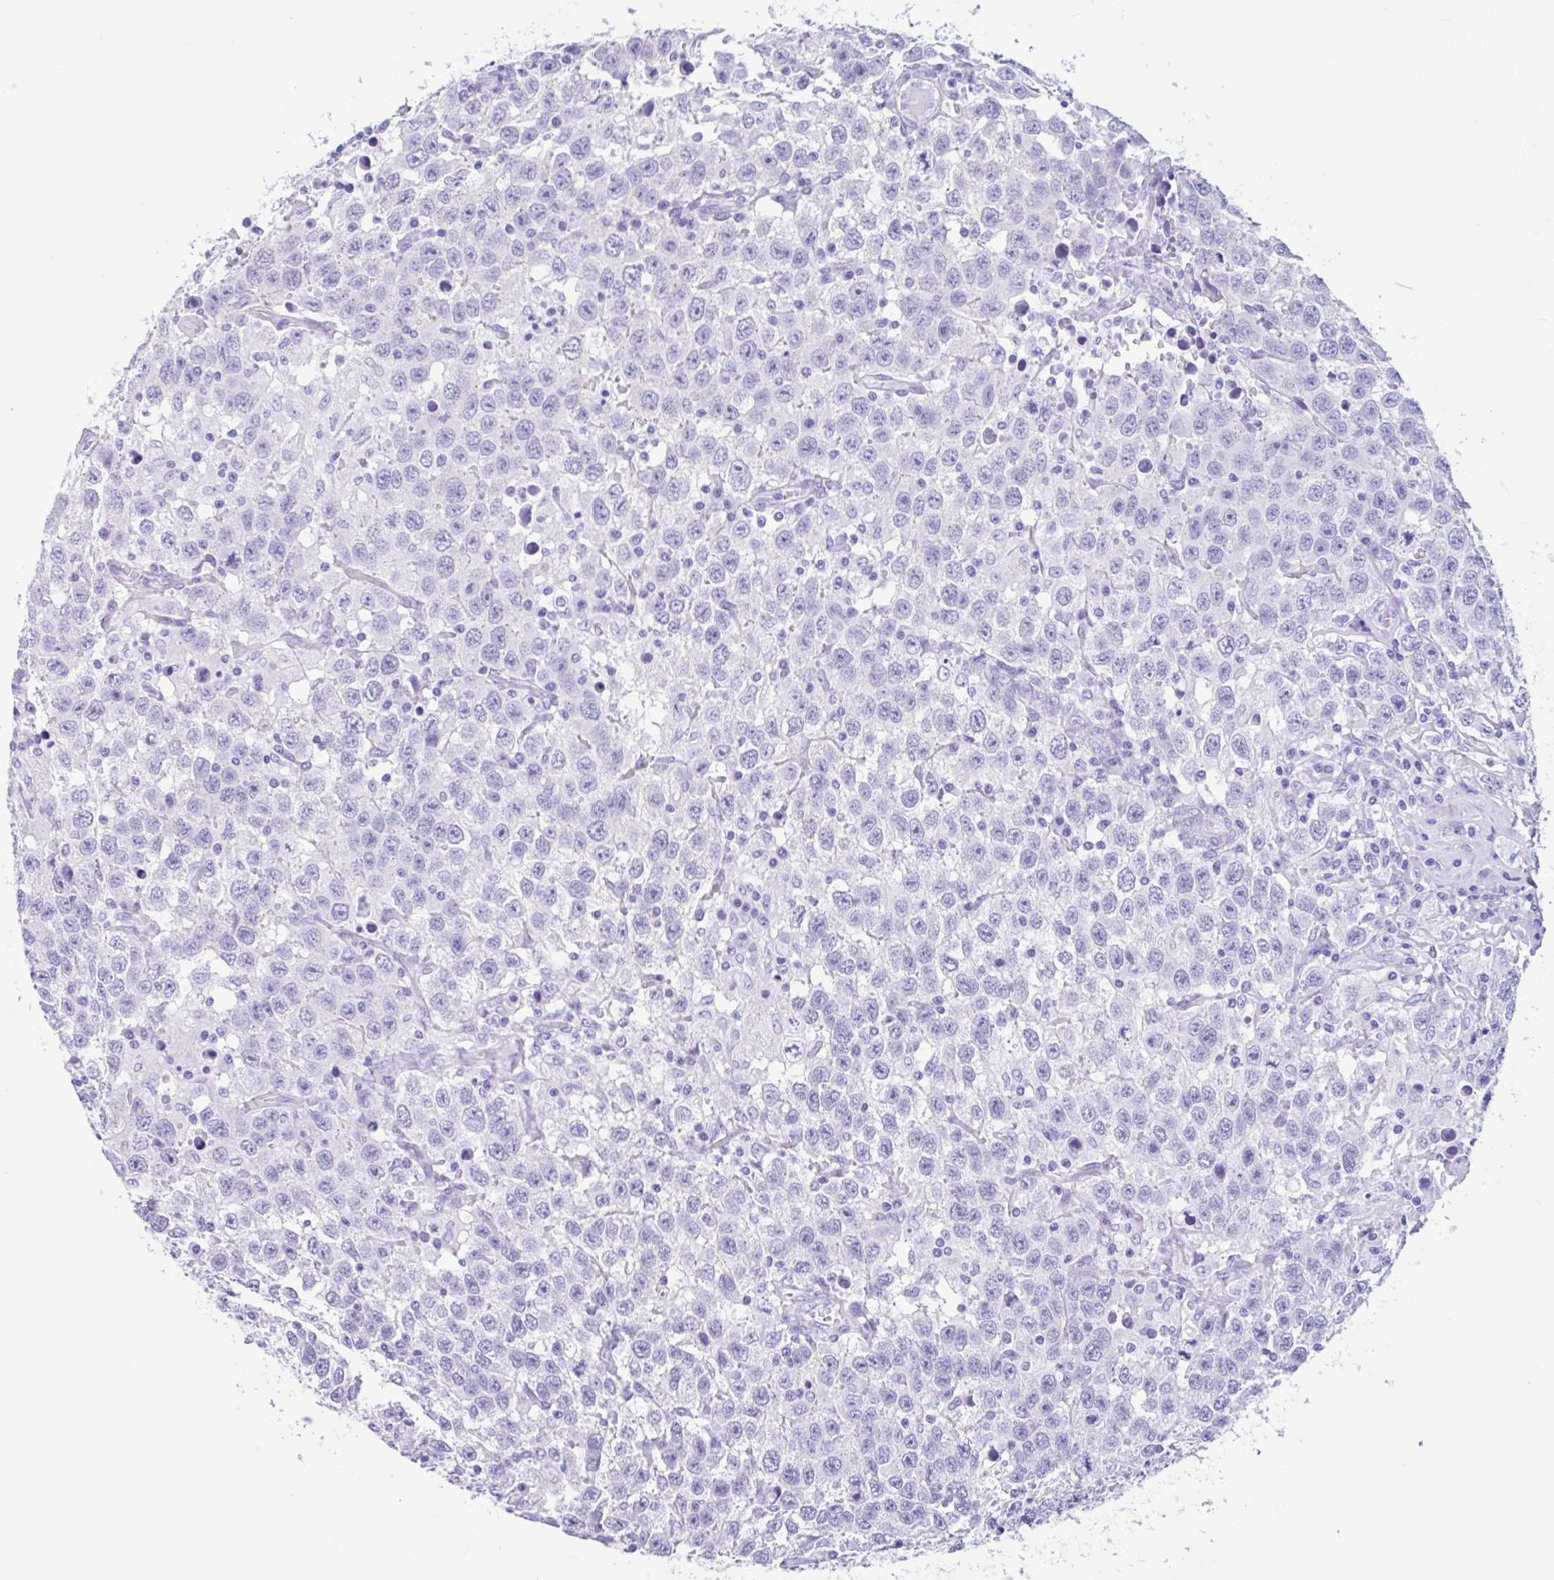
{"staining": {"intensity": "negative", "quantity": "none", "location": "none"}, "tissue": "testis cancer", "cell_type": "Tumor cells", "image_type": "cancer", "snomed": [{"axis": "morphology", "description": "Seminoma, NOS"}, {"axis": "topography", "description": "Testis"}], "caption": "DAB (3,3'-diaminobenzidine) immunohistochemical staining of testis cancer exhibits no significant positivity in tumor cells.", "gene": "IAPP", "patient": {"sex": "male", "age": 41}}